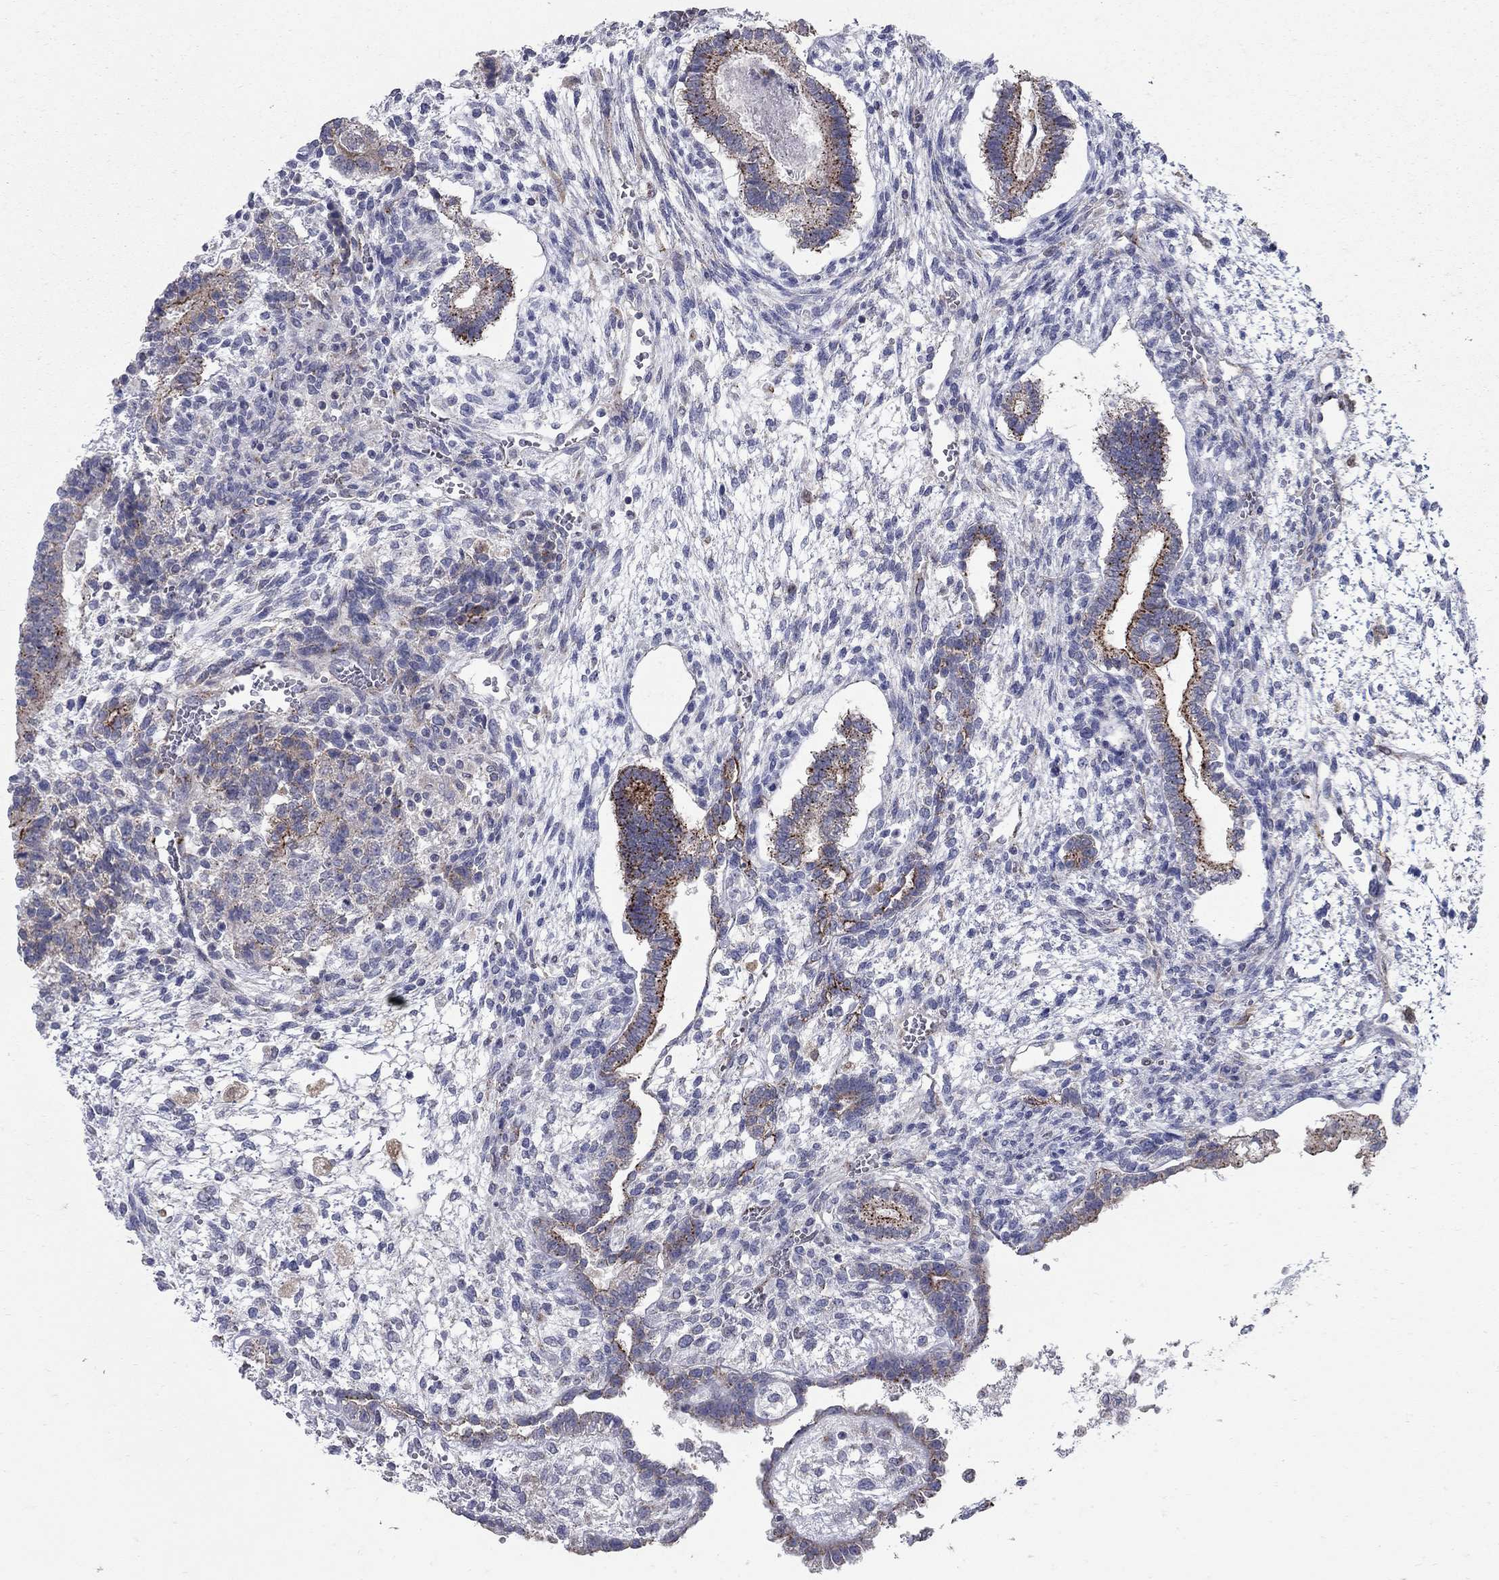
{"staining": {"intensity": "strong", "quantity": "25%-75%", "location": "cytoplasmic/membranous"}, "tissue": "testis cancer", "cell_type": "Tumor cells", "image_type": "cancer", "snomed": [{"axis": "morphology", "description": "Carcinoma, Embryonal, NOS"}, {"axis": "topography", "description": "Testis"}], "caption": "The immunohistochemical stain highlights strong cytoplasmic/membranous staining in tumor cells of testis cancer (embryonal carcinoma) tissue. (IHC, brightfield microscopy, high magnification).", "gene": "KIAA0319L", "patient": {"sex": "male", "age": 37}}